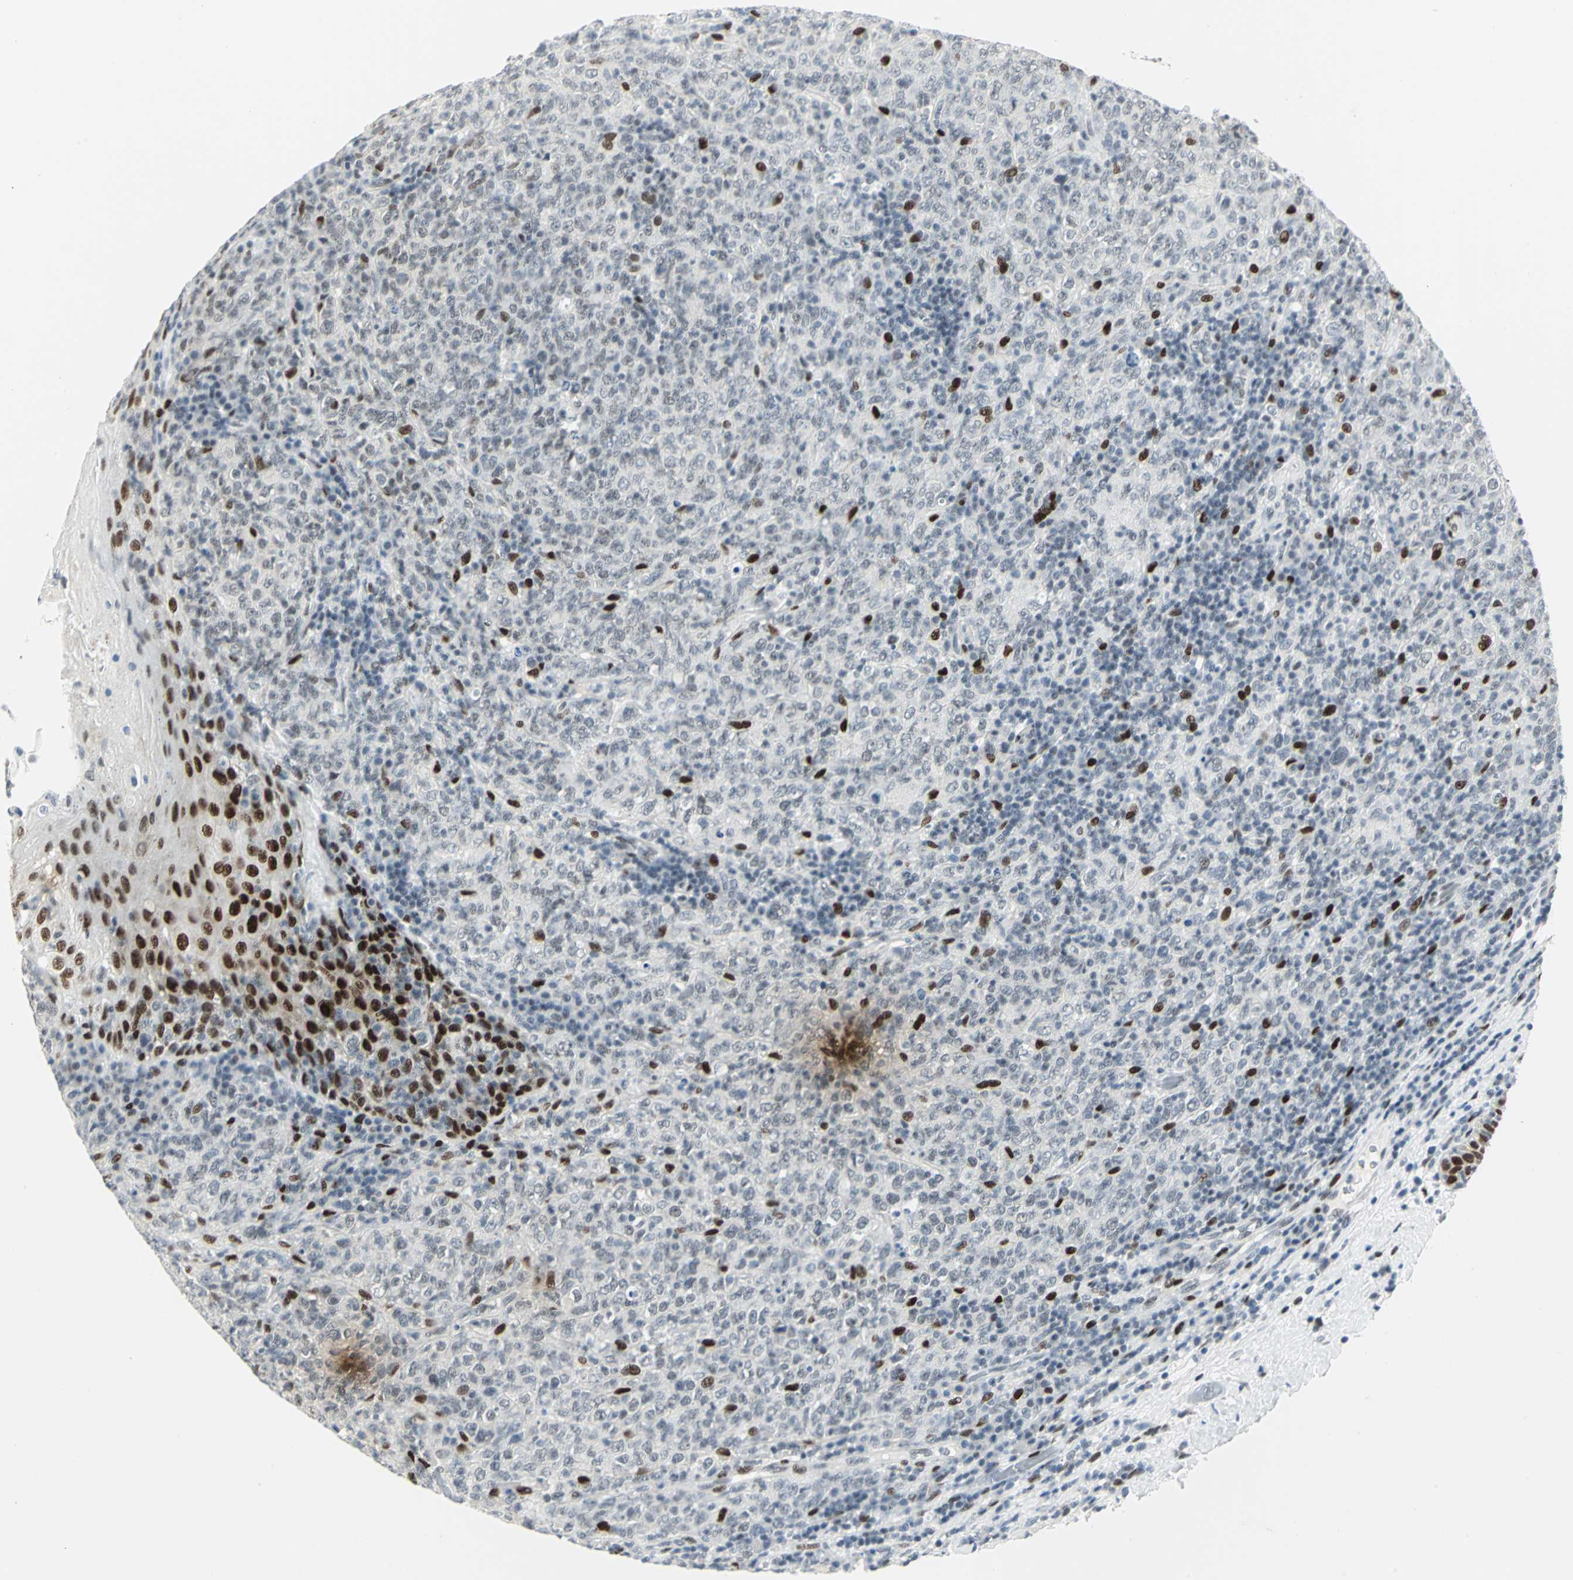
{"staining": {"intensity": "strong", "quantity": "<25%", "location": "nuclear"}, "tissue": "lymphoma", "cell_type": "Tumor cells", "image_type": "cancer", "snomed": [{"axis": "morphology", "description": "Malignant lymphoma, non-Hodgkin's type, High grade"}, {"axis": "topography", "description": "Tonsil"}], "caption": "Lymphoma was stained to show a protein in brown. There is medium levels of strong nuclear positivity in about <25% of tumor cells.", "gene": "MEIS2", "patient": {"sex": "female", "age": 36}}